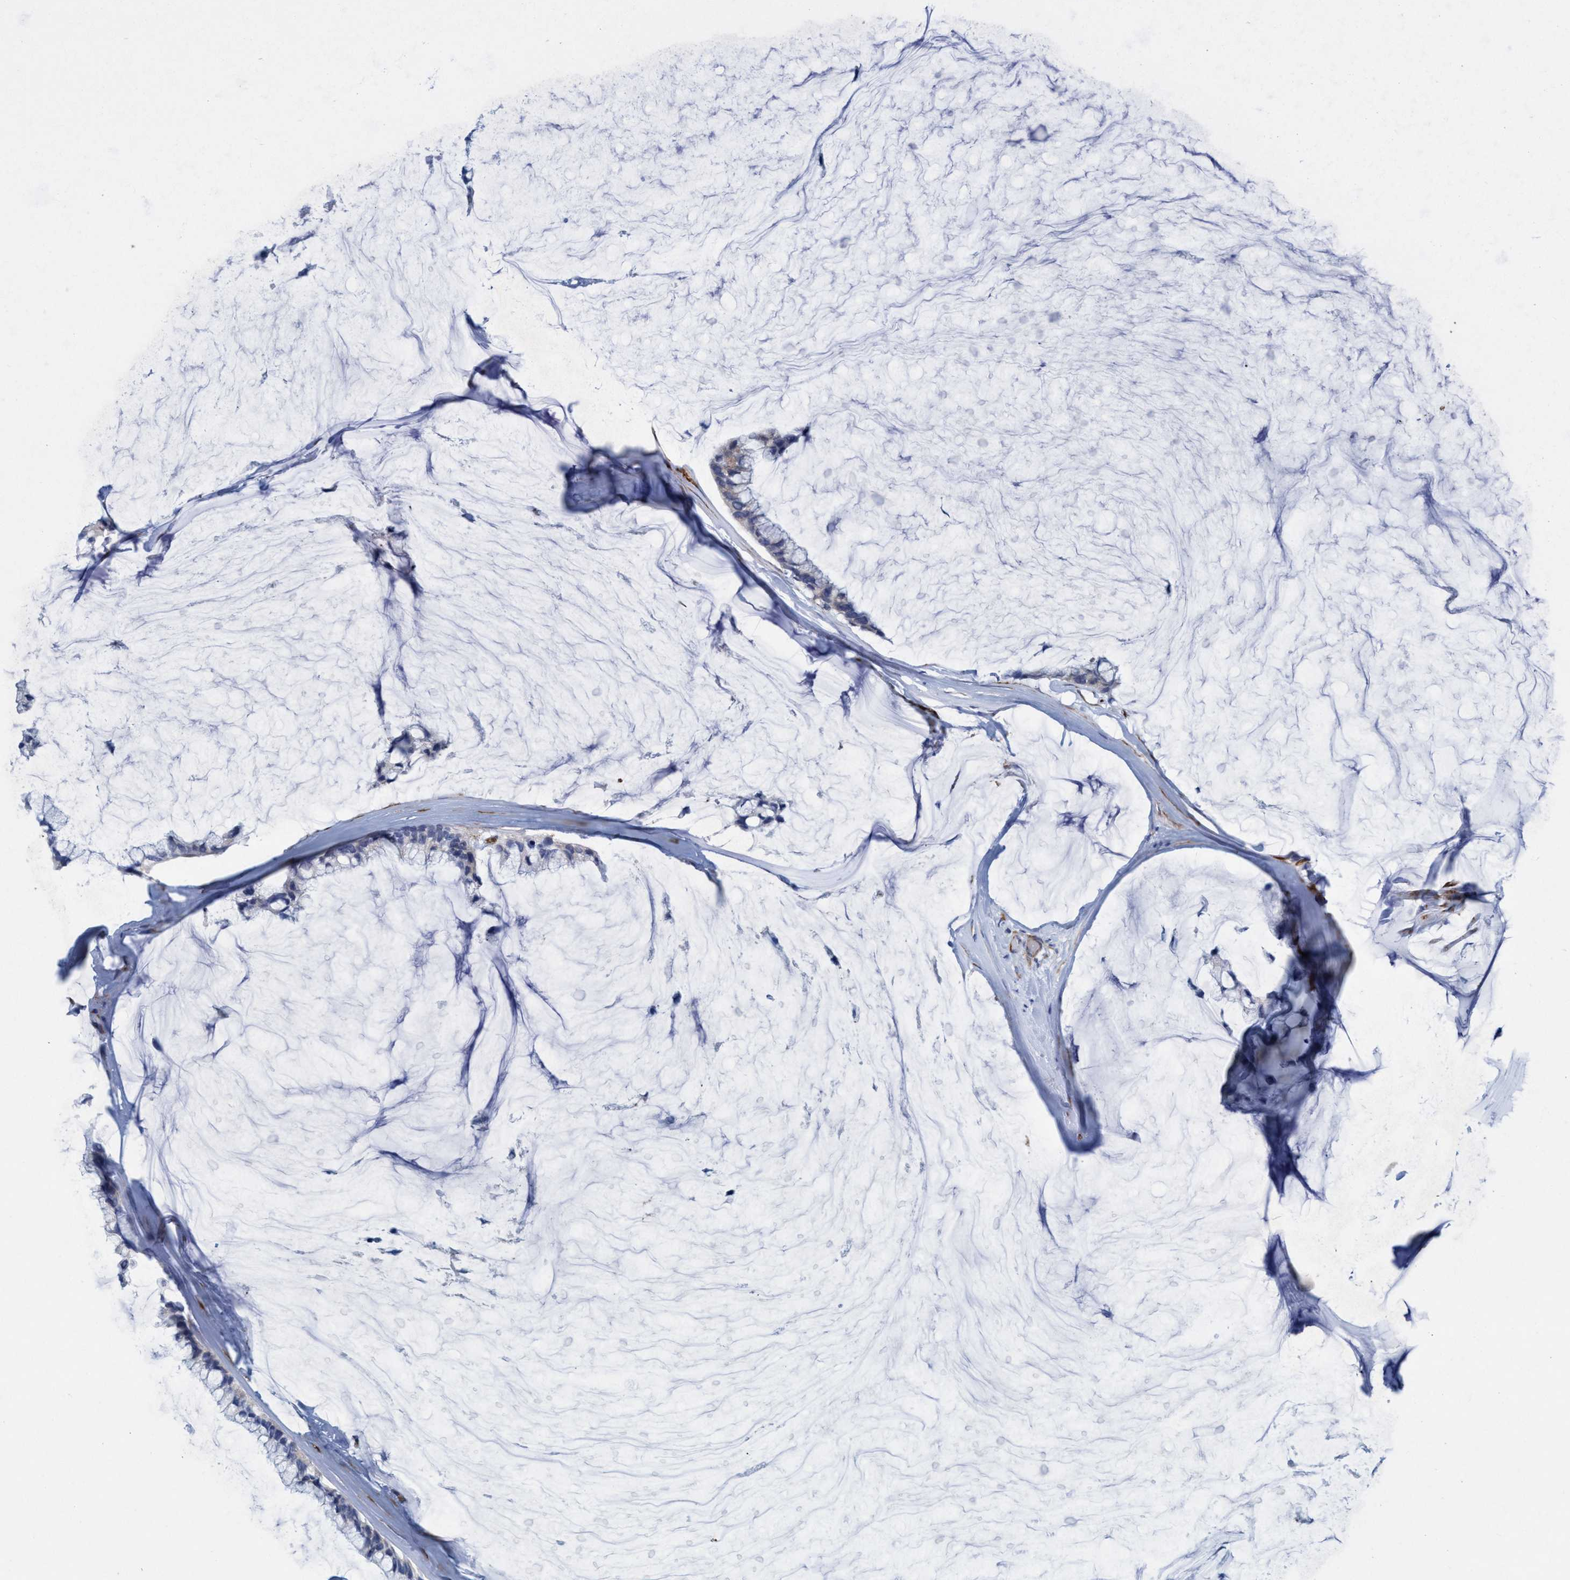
{"staining": {"intensity": "weak", "quantity": "<25%", "location": "cytoplasmic/membranous"}, "tissue": "ovarian cancer", "cell_type": "Tumor cells", "image_type": "cancer", "snomed": [{"axis": "morphology", "description": "Cystadenocarcinoma, mucinous, NOS"}, {"axis": "topography", "description": "Ovary"}], "caption": "Micrograph shows no significant protein positivity in tumor cells of ovarian cancer (mucinous cystadenocarcinoma).", "gene": "SLC43A2", "patient": {"sex": "female", "age": 39}}